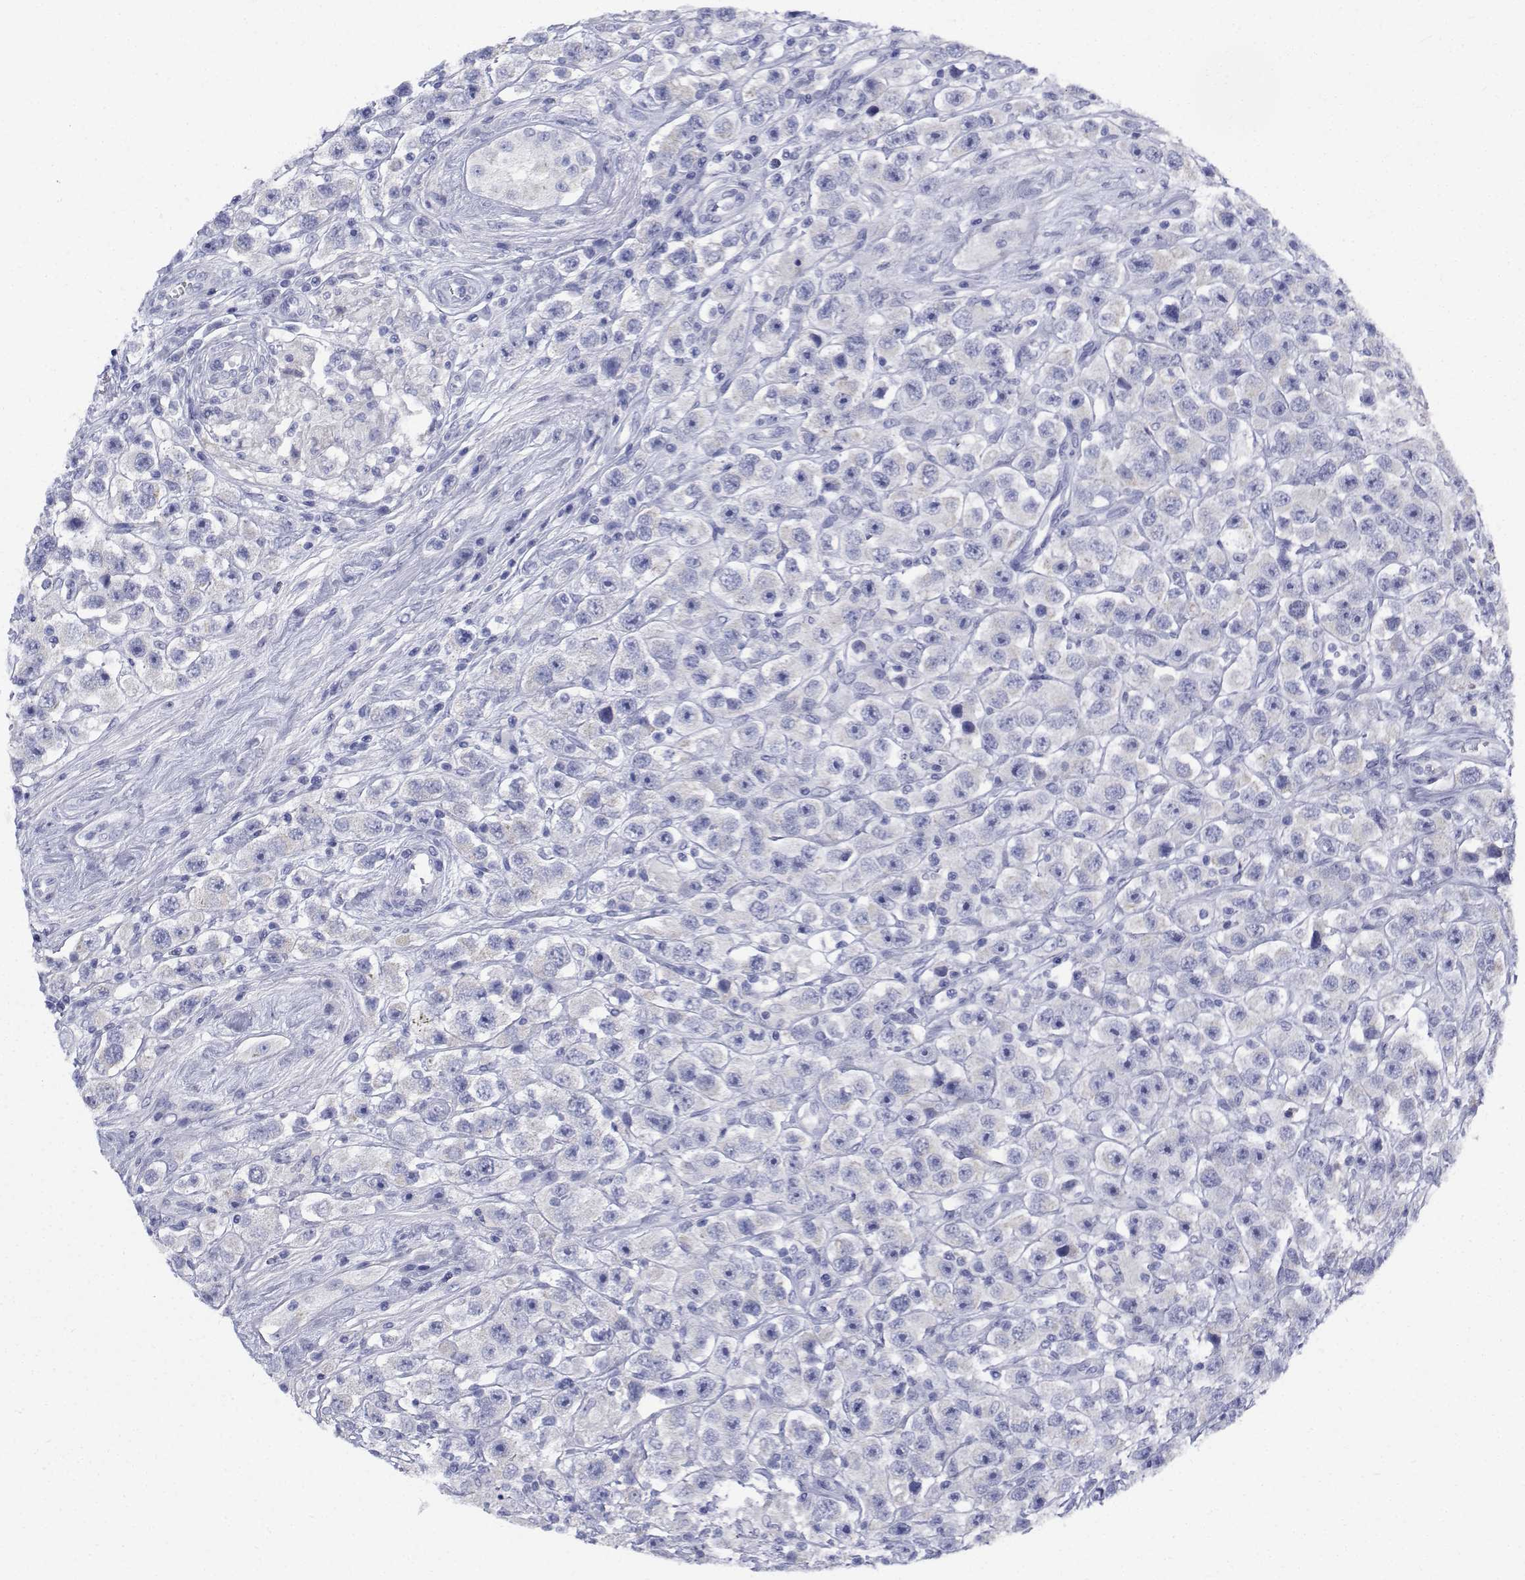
{"staining": {"intensity": "negative", "quantity": "none", "location": "none"}, "tissue": "testis cancer", "cell_type": "Tumor cells", "image_type": "cancer", "snomed": [{"axis": "morphology", "description": "Seminoma, NOS"}, {"axis": "topography", "description": "Testis"}], "caption": "Immunohistochemistry (IHC) of human seminoma (testis) exhibits no positivity in tumor cells.", "gene": "CDHR3", "patient": {"sex": "male", "age": 45}}